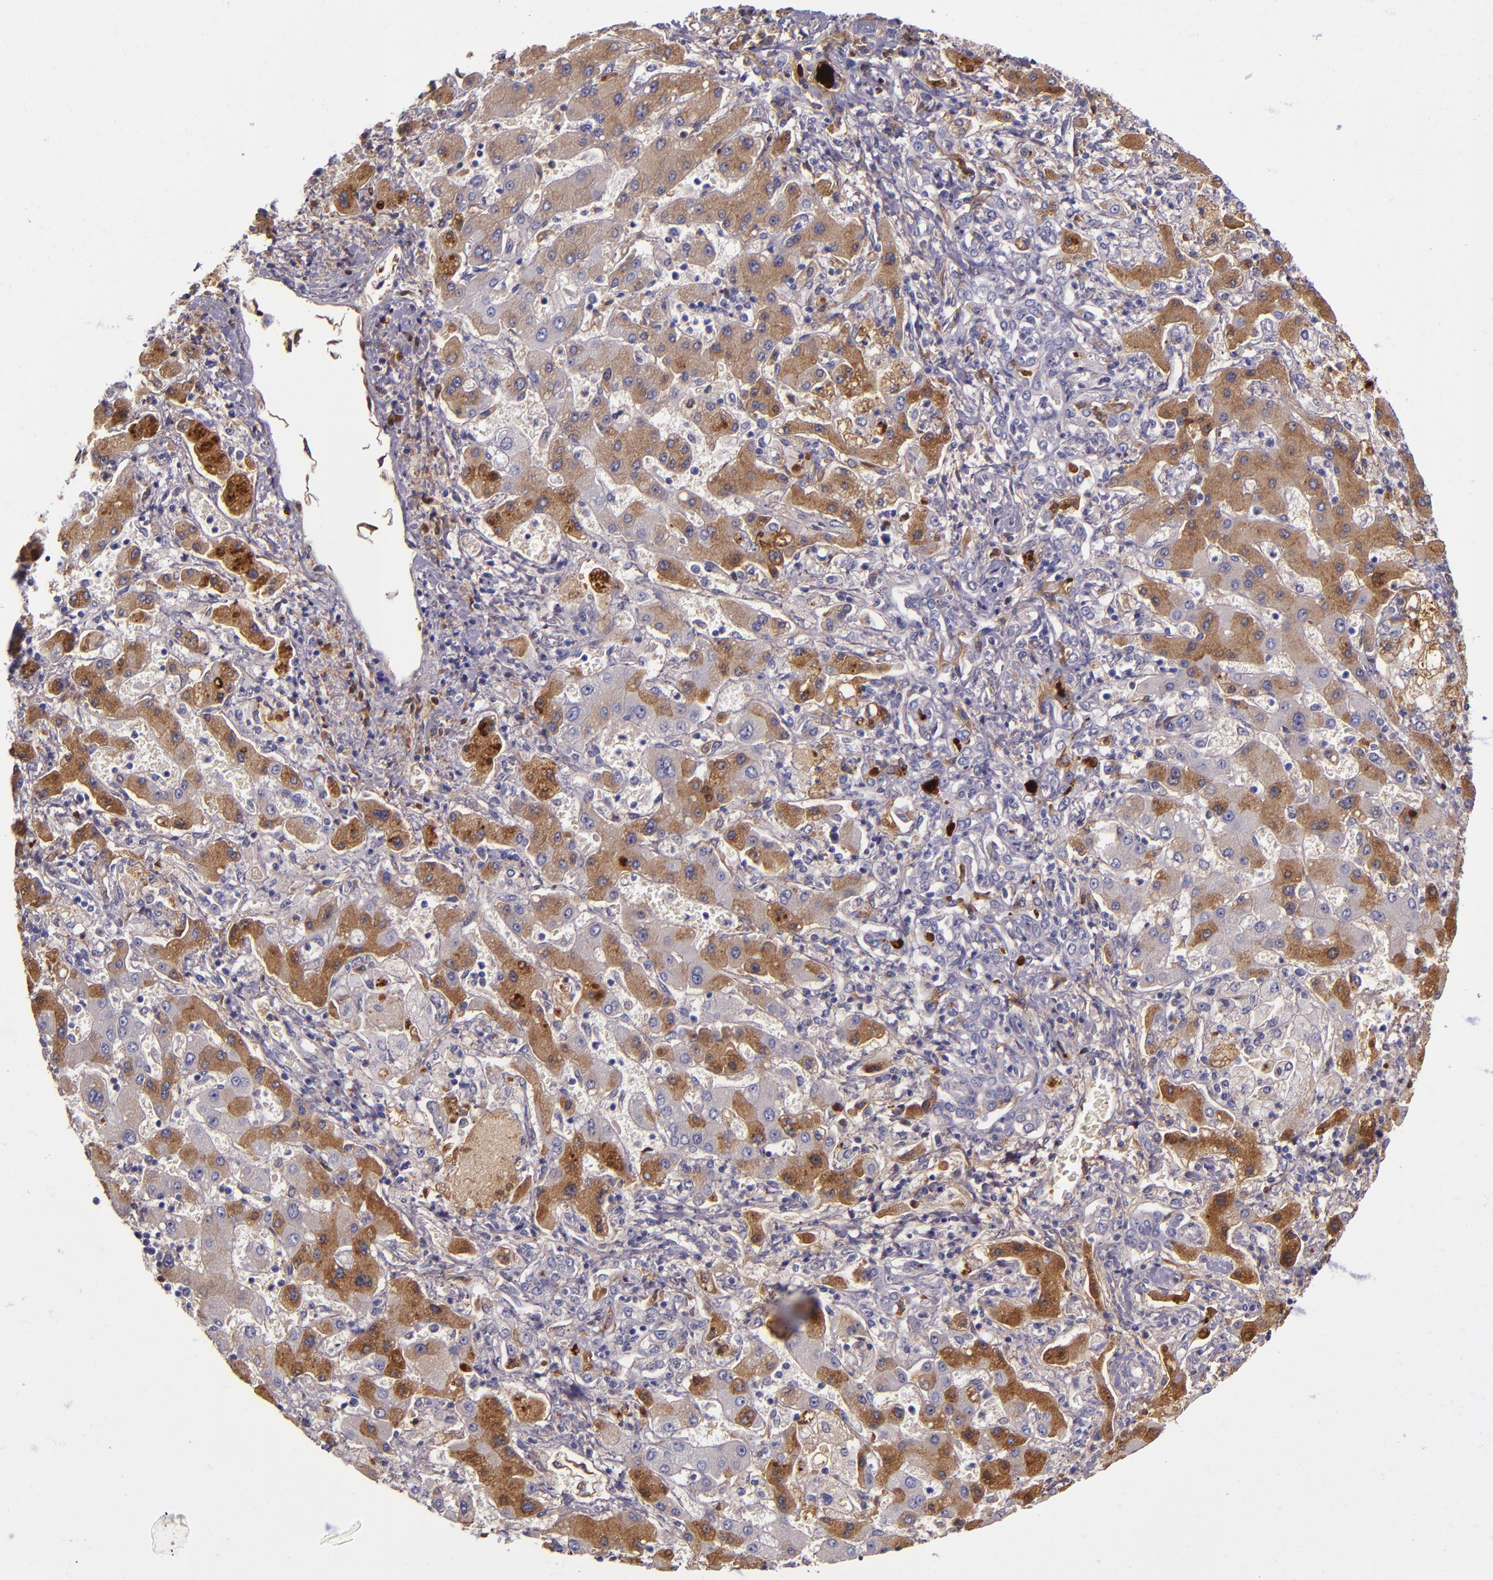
{"staining": {"intensity": "strong", "quantity": "25%-75%", "location": "cytoplasmic/membranous"}, "tissue": "liver cancer", "cell_type": "Tumor cells", "image_type": "cancer", "snomed": [{"axis": "morphology", "description": "Cholangiocarcinoma"}, {"axis": "topography", "description": "Liver"}], "caption": "A histopathology image of human liver cholangiocarcinoma stained for a protein shows strong cytoplasmic/membranous brown staining in tumor cells. Using DAB (brown) and hematoxylin (blue) stains, captured at high magnification using brightfield microscopy.", "gene": "CLEC3B", "patient": {"sex": "male", "age": 50}}